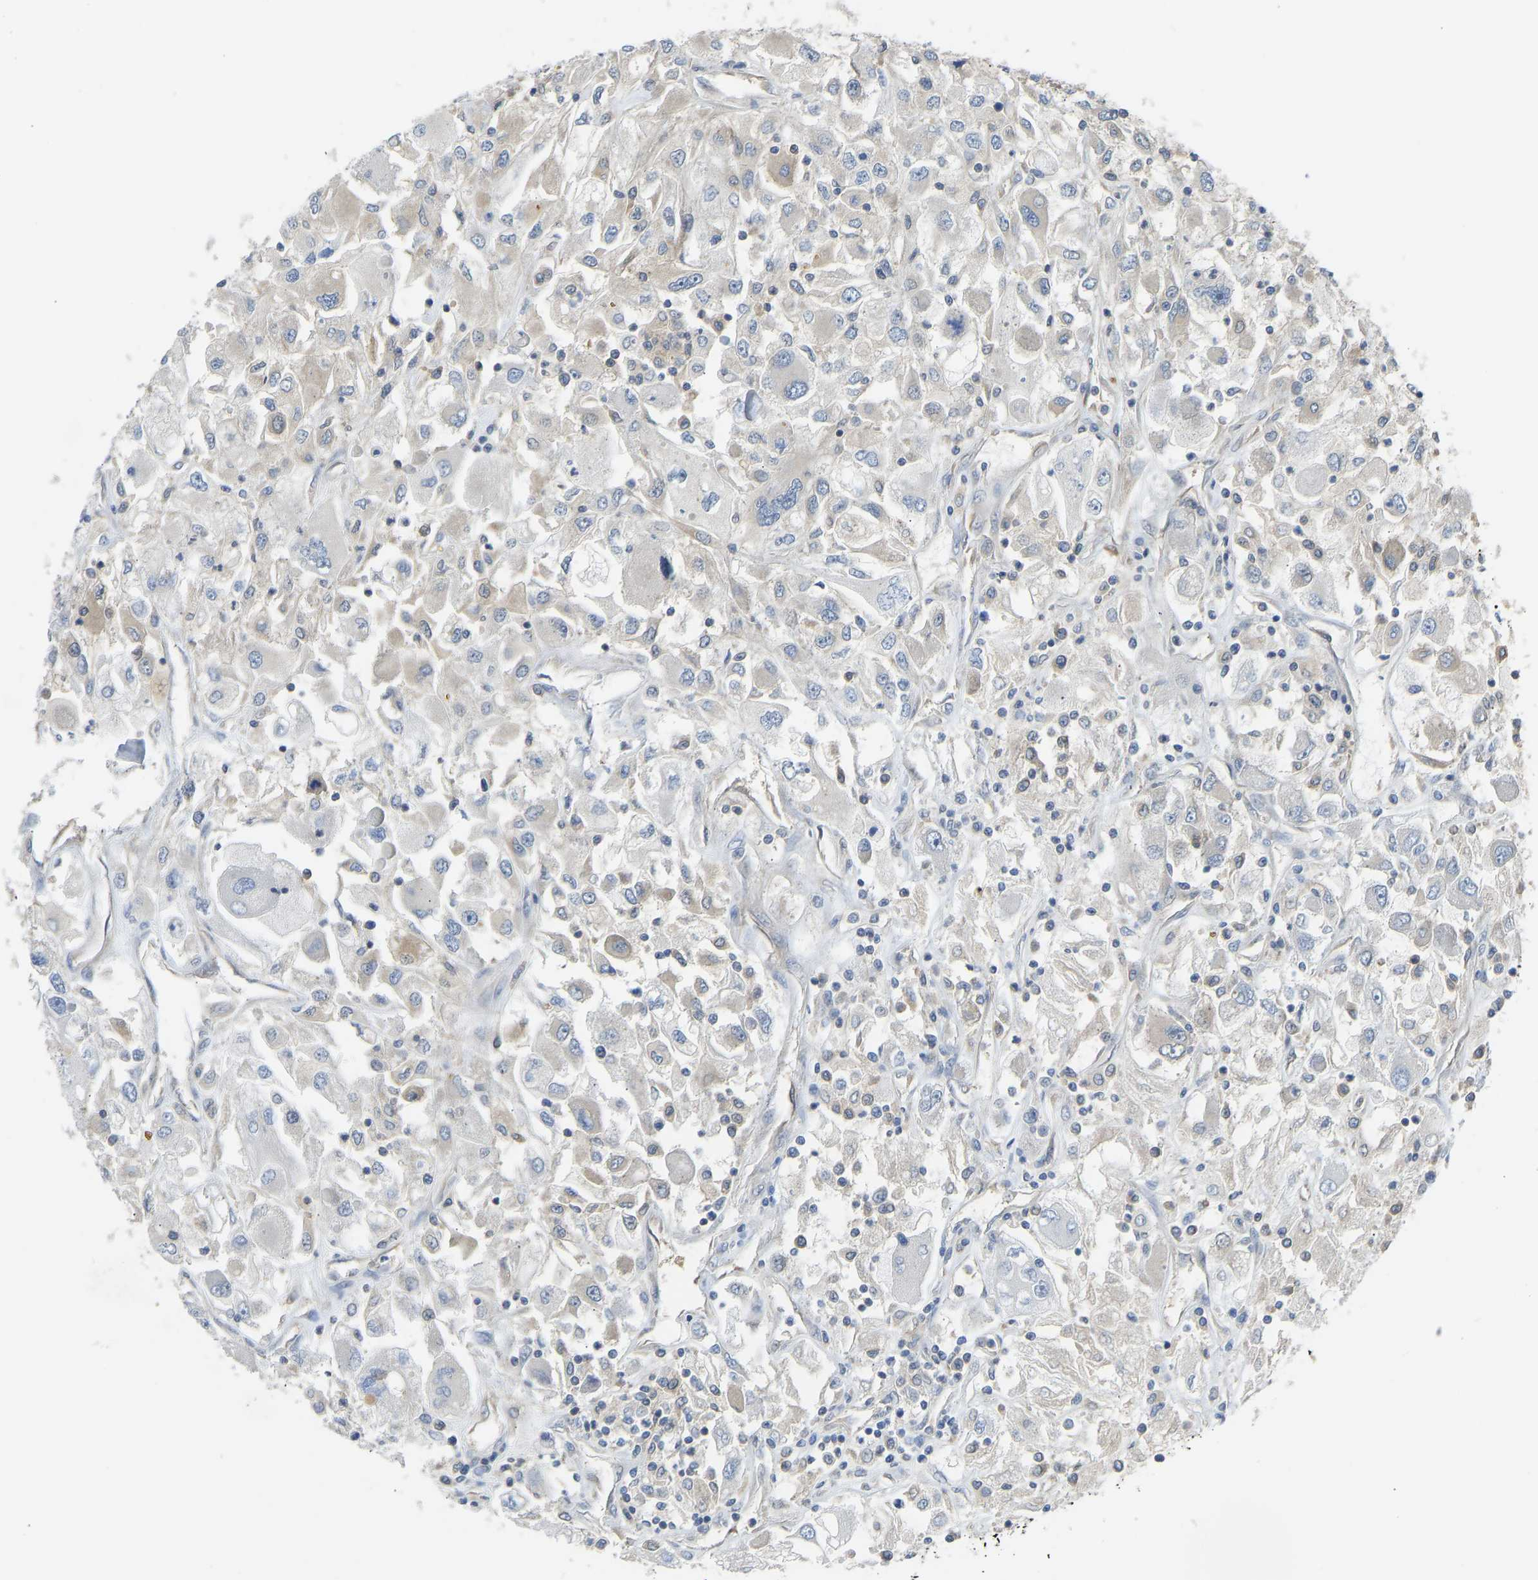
{"staining": {"intensity": "negative", "quantity": "none", "location": "none"}, "tissue": "renal cancer", "cell_type": "Tumor cells", "image_type": "cancer", "snomed": [{"axis": "morphology", "description": "Adenocarcinoma, NOS"}, {"axis": "topography", "description": "Kidney"}], "caption": "A micrograph of adenocarcinoma (renal) stained for a protein shows no brown staining in tumor cells.", "gene": "PPP3CA", "patient": {"sex": "female", "age": 52}}